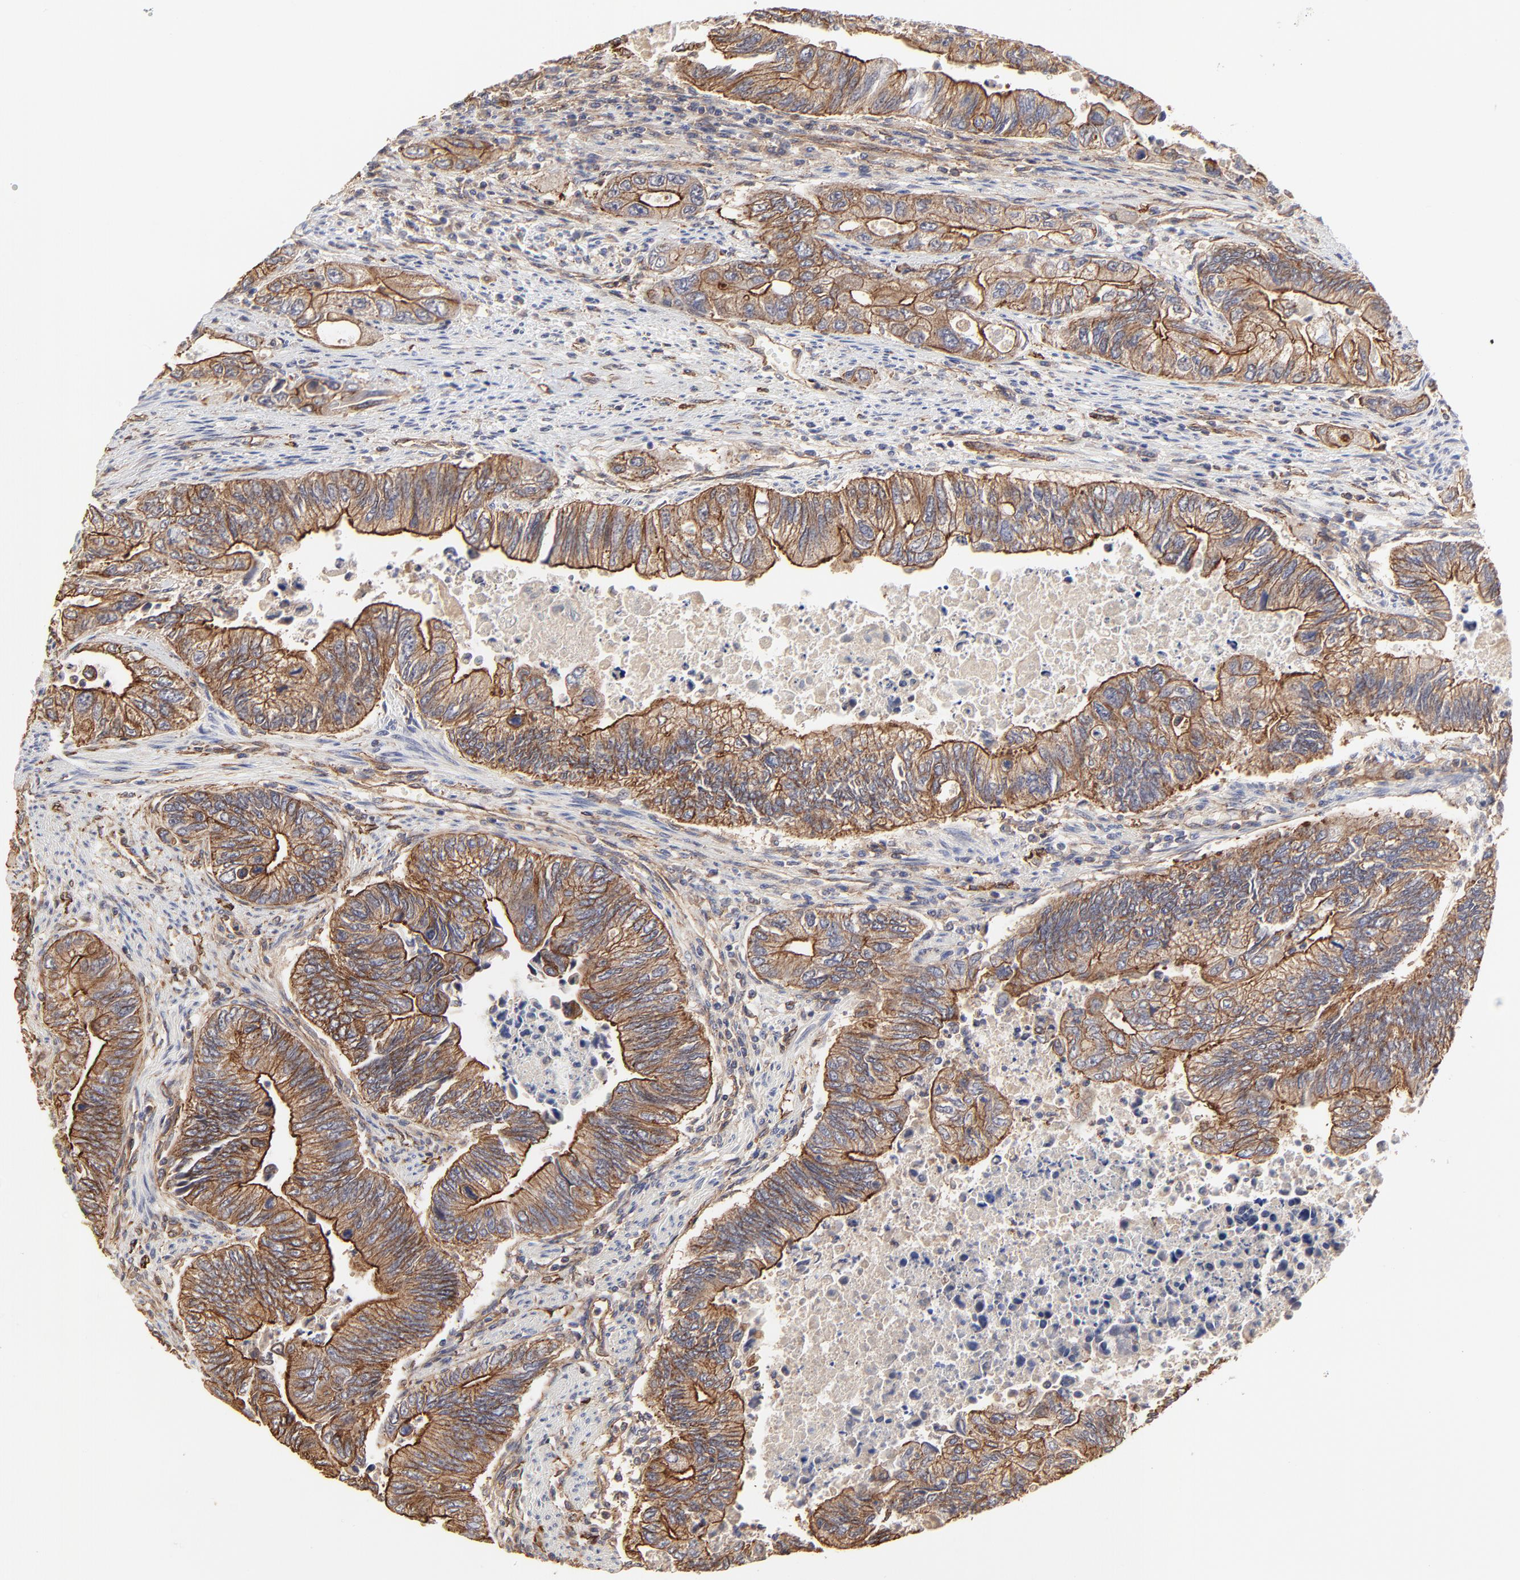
{"staining": {"intensity": "moderate", "quantity": ">75%", "location": "cytoplasmic/membranous"}, "tissue": "colorectal cancer", "cell_type": "Tumor cells", "image_type": "cancer", "snomed": [{"axis": "morphology", "description": "Adenocarcinoma, NOS"}, {"axis": "topography", "description": "Colon"}], "caption": "Colorectal adenocarcinoma stained with DAB (3,3'-diaminobenzidine) immunohistochemistry displays medium levels of moderate cytoplasmic/membranous staining in about >75% of tumor cells.", "gene": "ARMT1", "patient": {"sex": "female", "age": 11}}